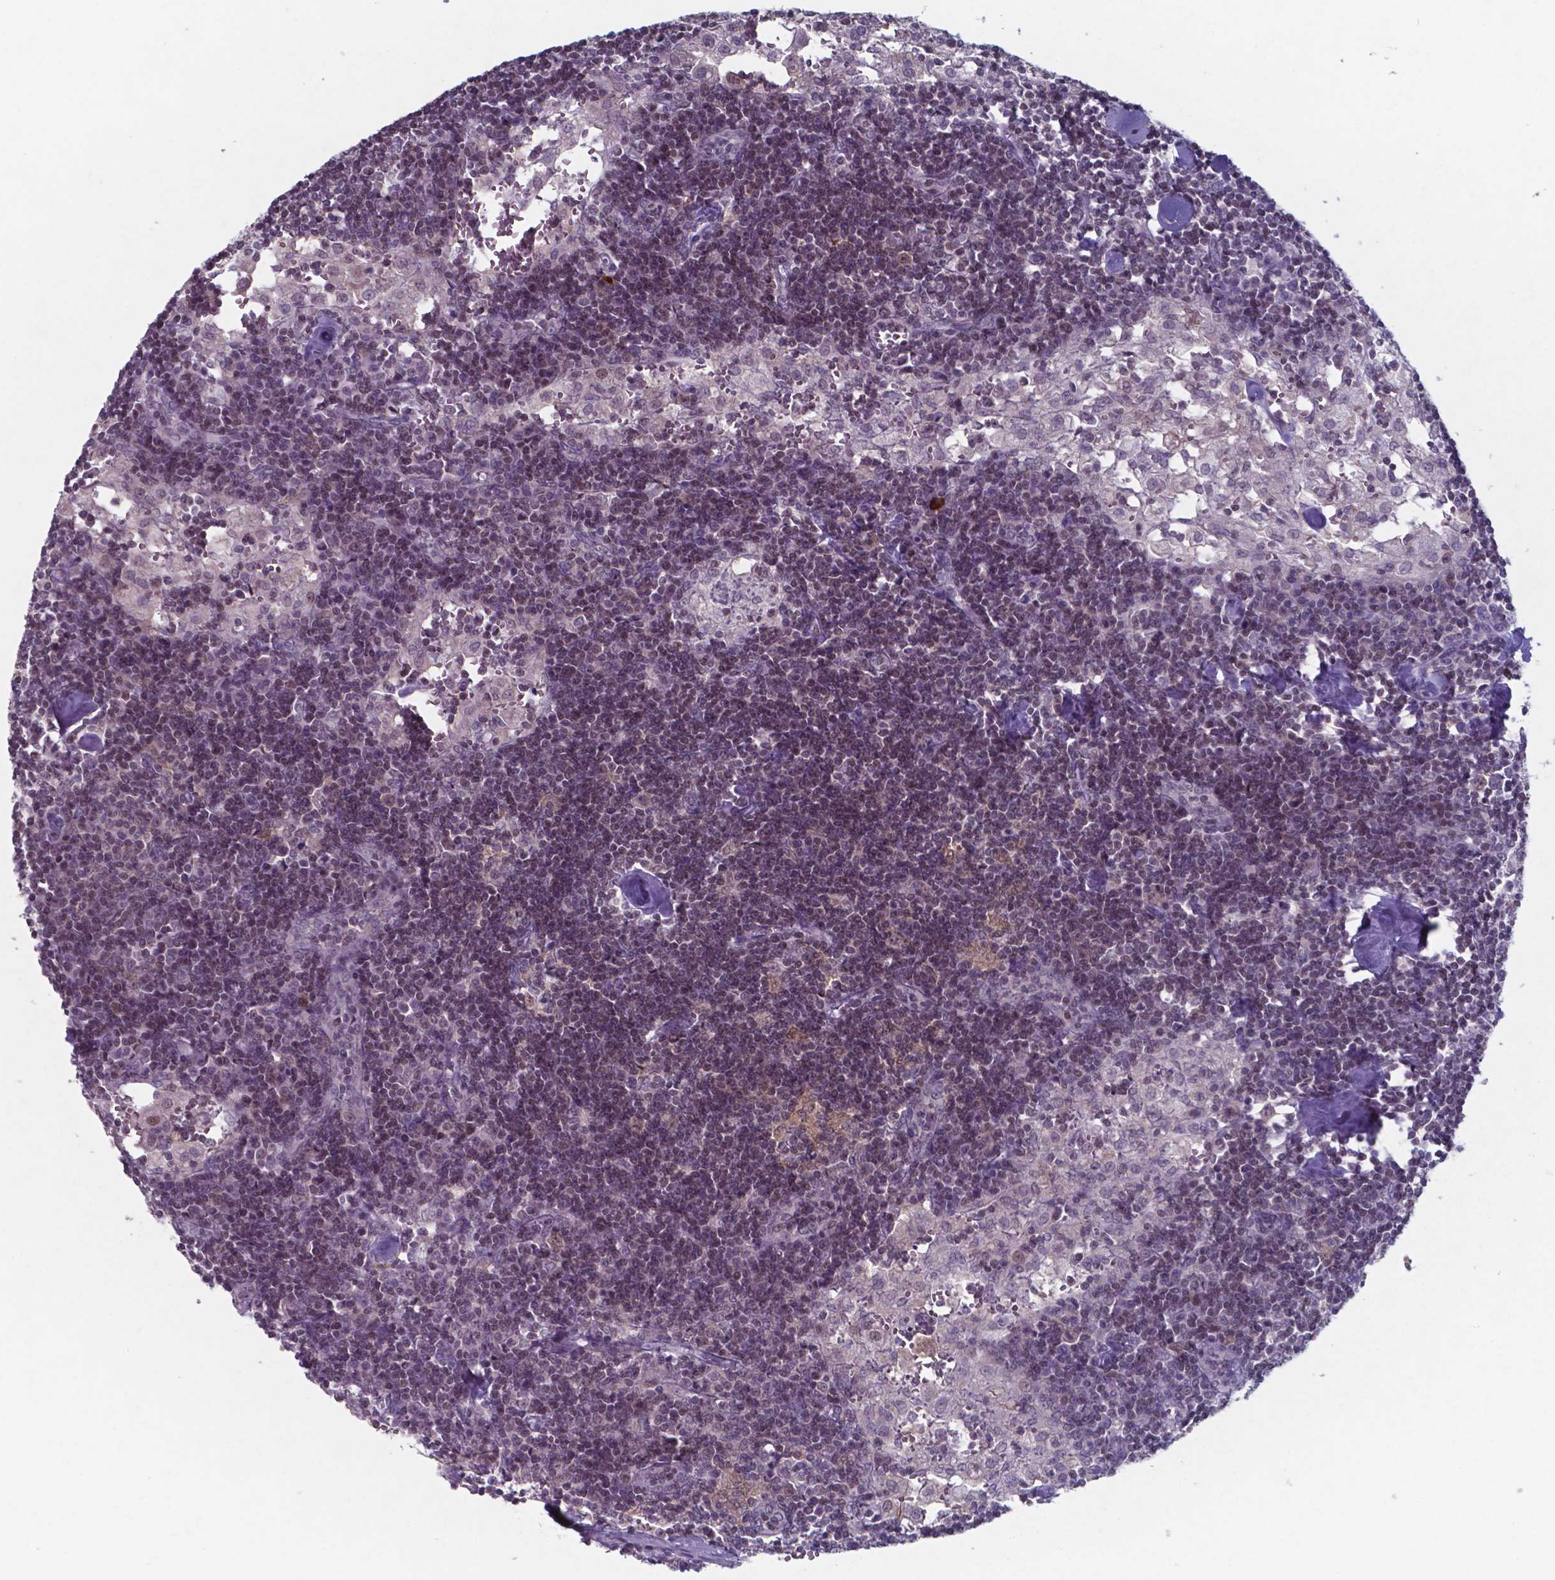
{"staining": {"intensity": "weak", "quantity": "<25%", "location": "nuclear"}, "tissue": "lymph node", "cell_type": "Germinal center cells", "image_type": "normal", "snomed": [{"axis": "morphology", "description": "Normal tissue, NOS"}, {"axis": "topography", "description": "Lymph node"}], "caption": "An immunohistochemistry (IHC) photomicrograph of unremarkable lymph node is shown. There is no staining in germinal center cells of lymph node. The staining is performed using DAB (3,3'-diaminobenzidine) brown chromogen with nuclei counter-stained in using hematoxylin.", "gene": "TDP2", "patient": {"sex": "male", "age": 55}}